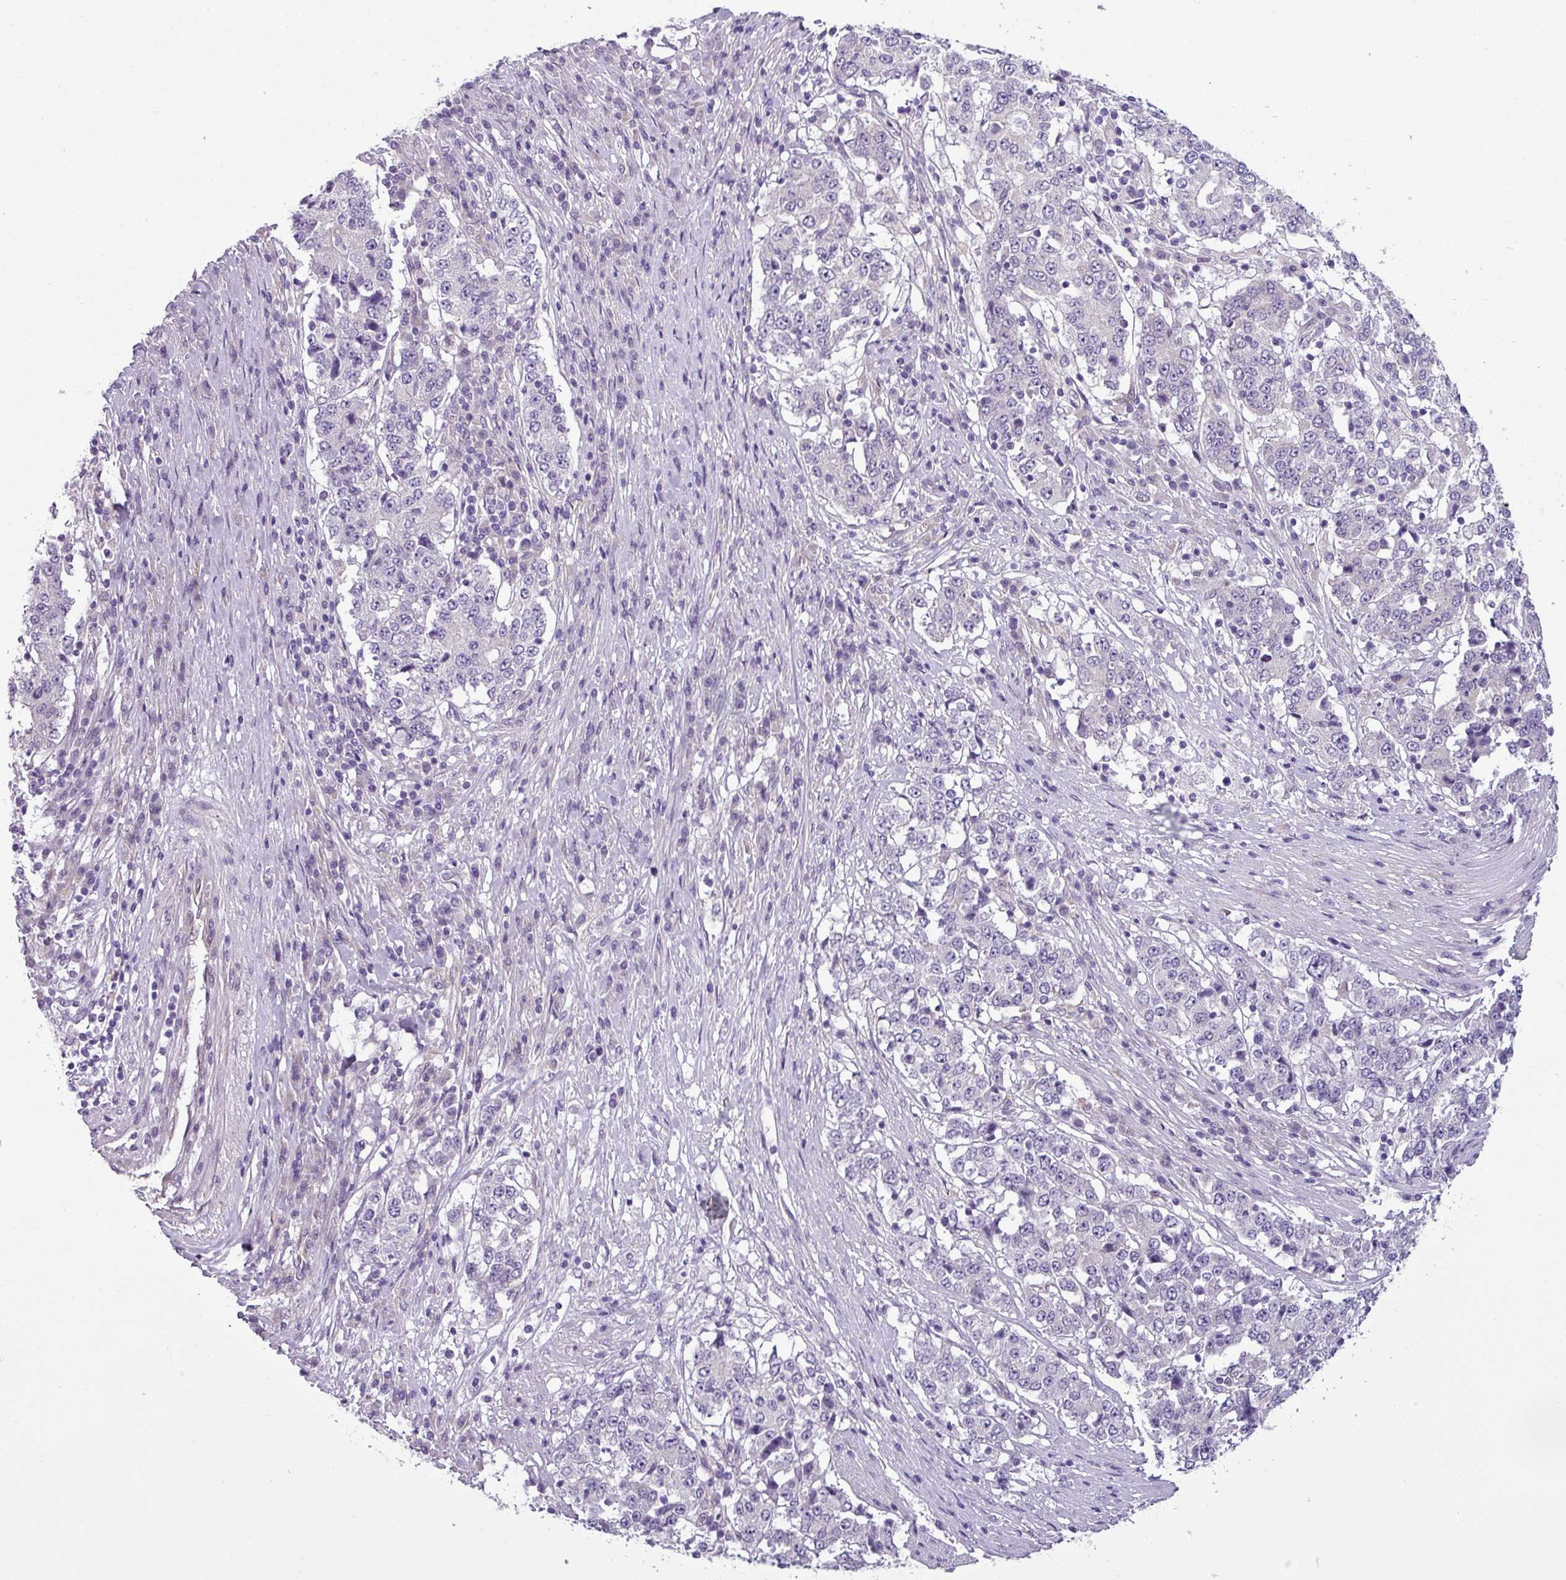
{"staining": {"intensity": "negative", "quantity": "none", "location": "none"}, "tissue": "stomach cancer", "cell_type": "Tumor cells", "image_type": "cancer", "snomed": [{"axis": "morphology", "description": "Adenocarcinoma, NOS"}, {"axis": "topography", "description": "Stomach"}], "caption": "There is no significant positivity in tumor cells of stomach adenocarcinoma. (DAB (3,3'-diaminobenzidine) IHC, high magnification).", "gene": "TOR1AIP2", "patient": {"sex": "male", "age": 59}}